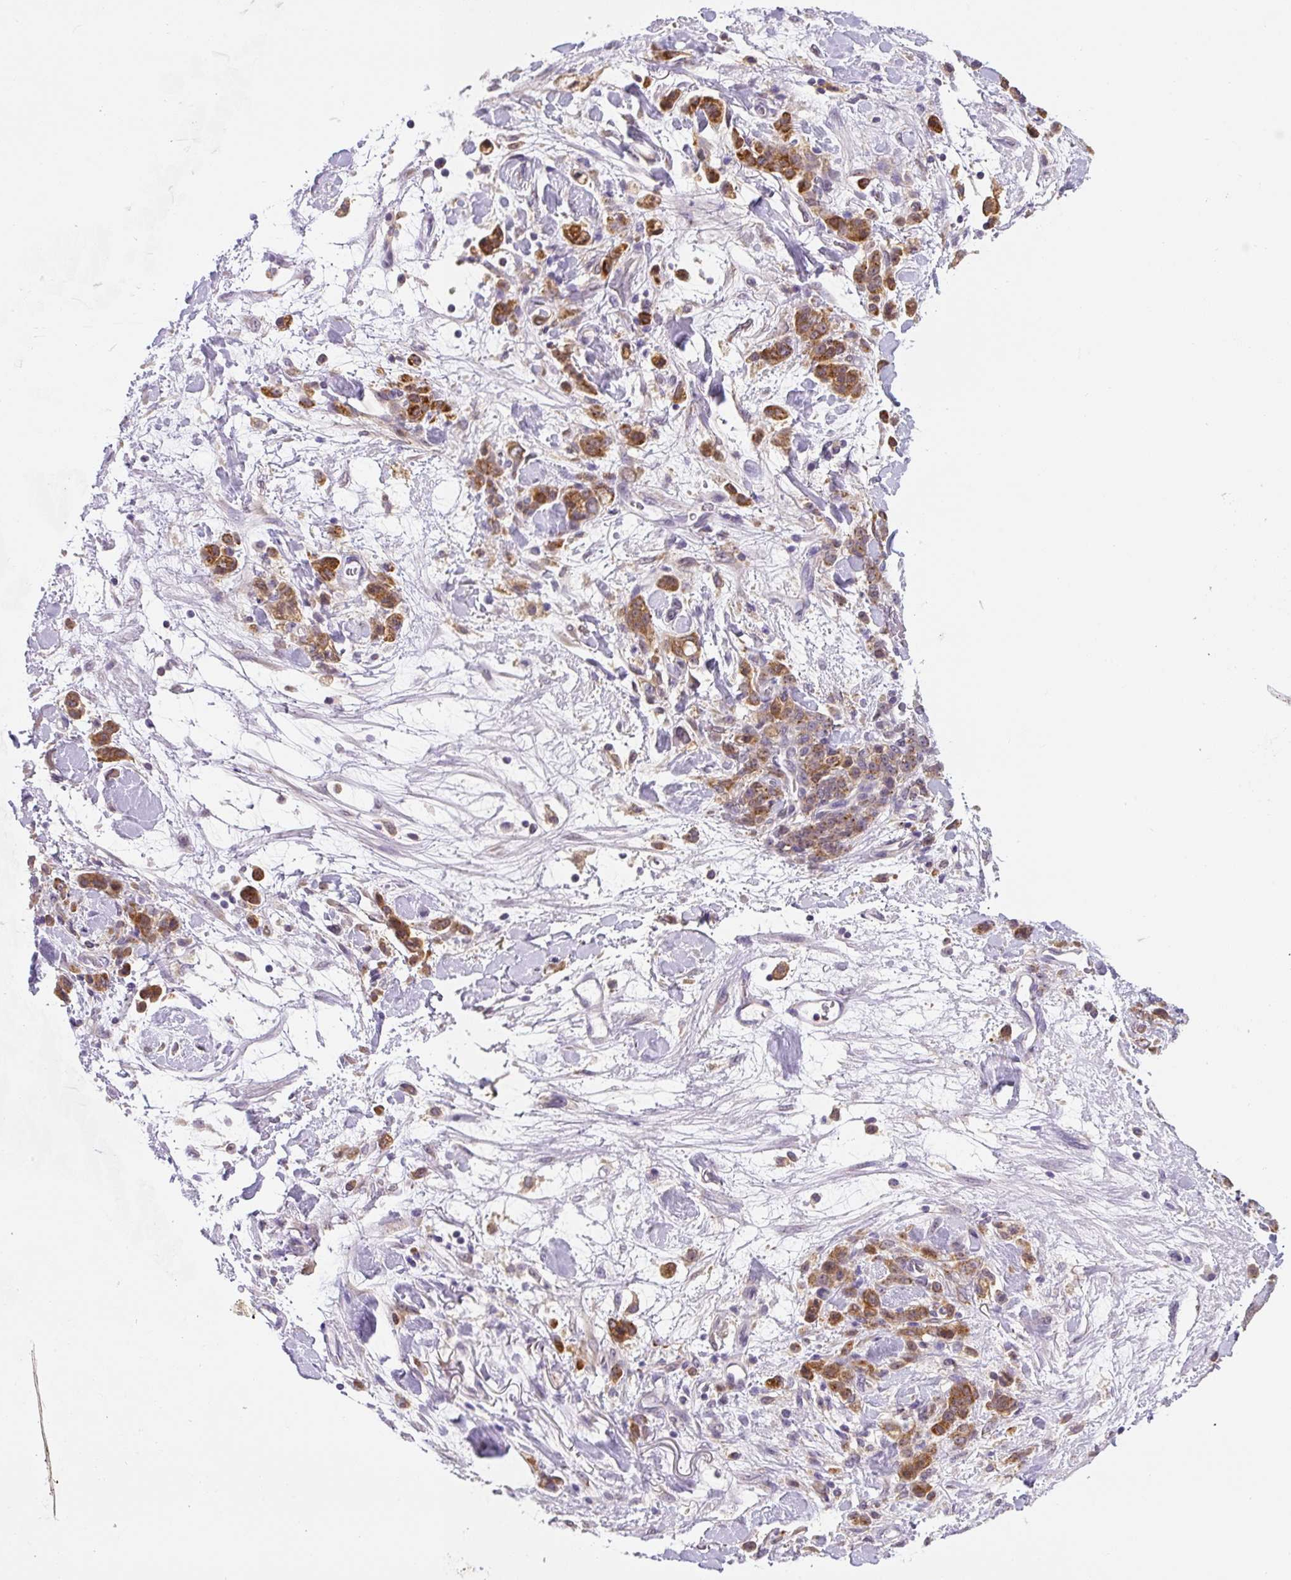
{"staining": {"intensity": "strong", "quantity": ">75%", "location": "cytoplasmic/membranous"}, "tissue": "stomach cancer", "cell_type": "Tumor cells", "image_type": "cancer", "snomed": [{"axis": "morphology", "description": "Normal tissue, NOS"}, {"axis": "morphology", "description": "Adenocarcinoma, NOS"}, {"axis": "topography", "description": "Stomach"}], "caption": "Protein analysis of stomach adenocarcinoma tissue demonstrates strong cytoplasmic/membranous expression in approximately >75% of tumor cells.", "gene": "PLA2G4A", "patient": {"sex": "male", "age": 82}}